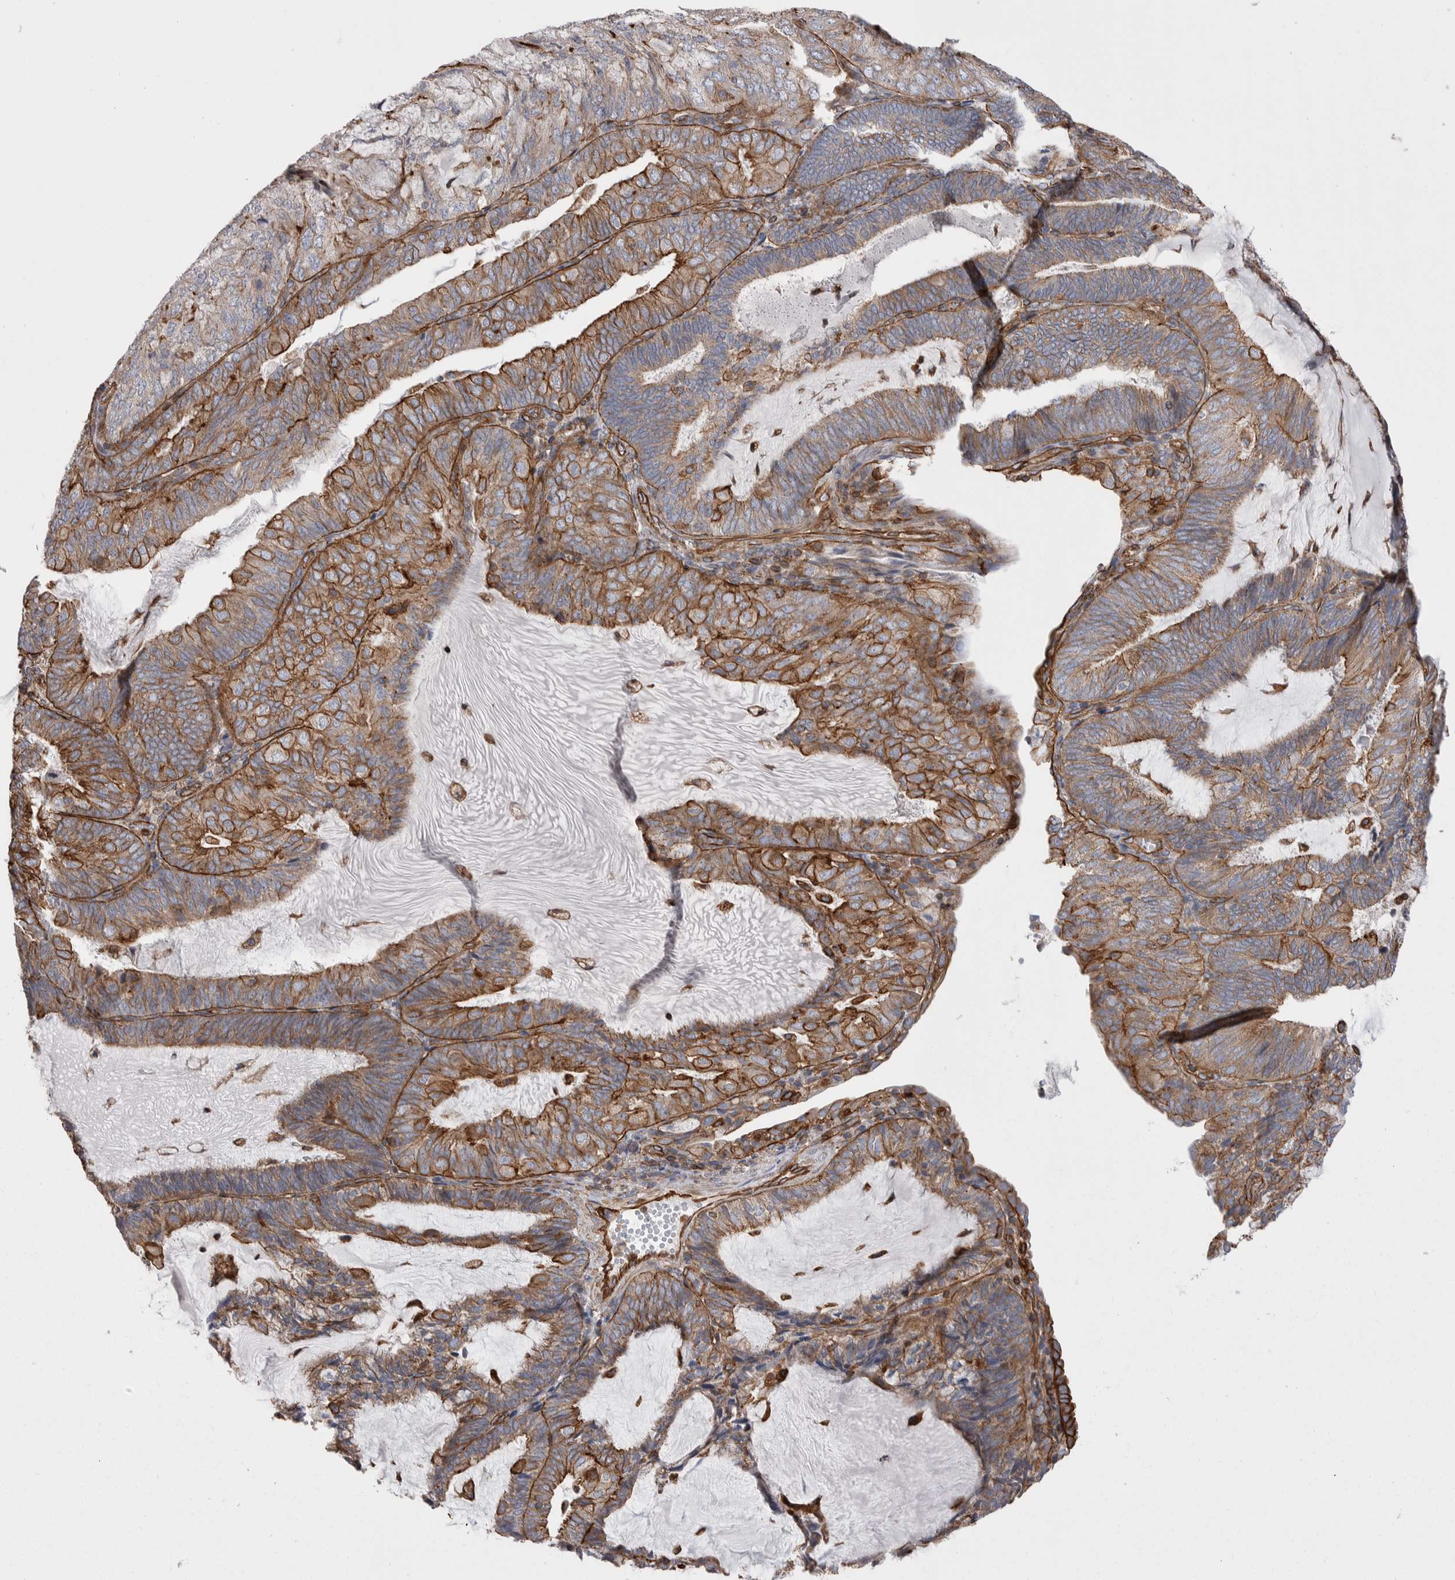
{"staining": {"intensity": "moderate", "quantity": ">75%", "location": "cytoplasmic/membranous"}, "tissue": "endometrial cancer", "cell_type": "Tumor cells", "image_type": "cancer", "snomed": [{"axis": "morphology", "description": "Adenocarcinoma, NOS"}, {"axis": "topography", "description": "Endometrium"}], "caption": "Human endometrial cancer stained with a brown dye demonstrates moderate cytoplasmic/membranous positive staining in about >75% of tumor cells.", "gene": "KIF12", "patient": {"sex": "female", "age": 81}}